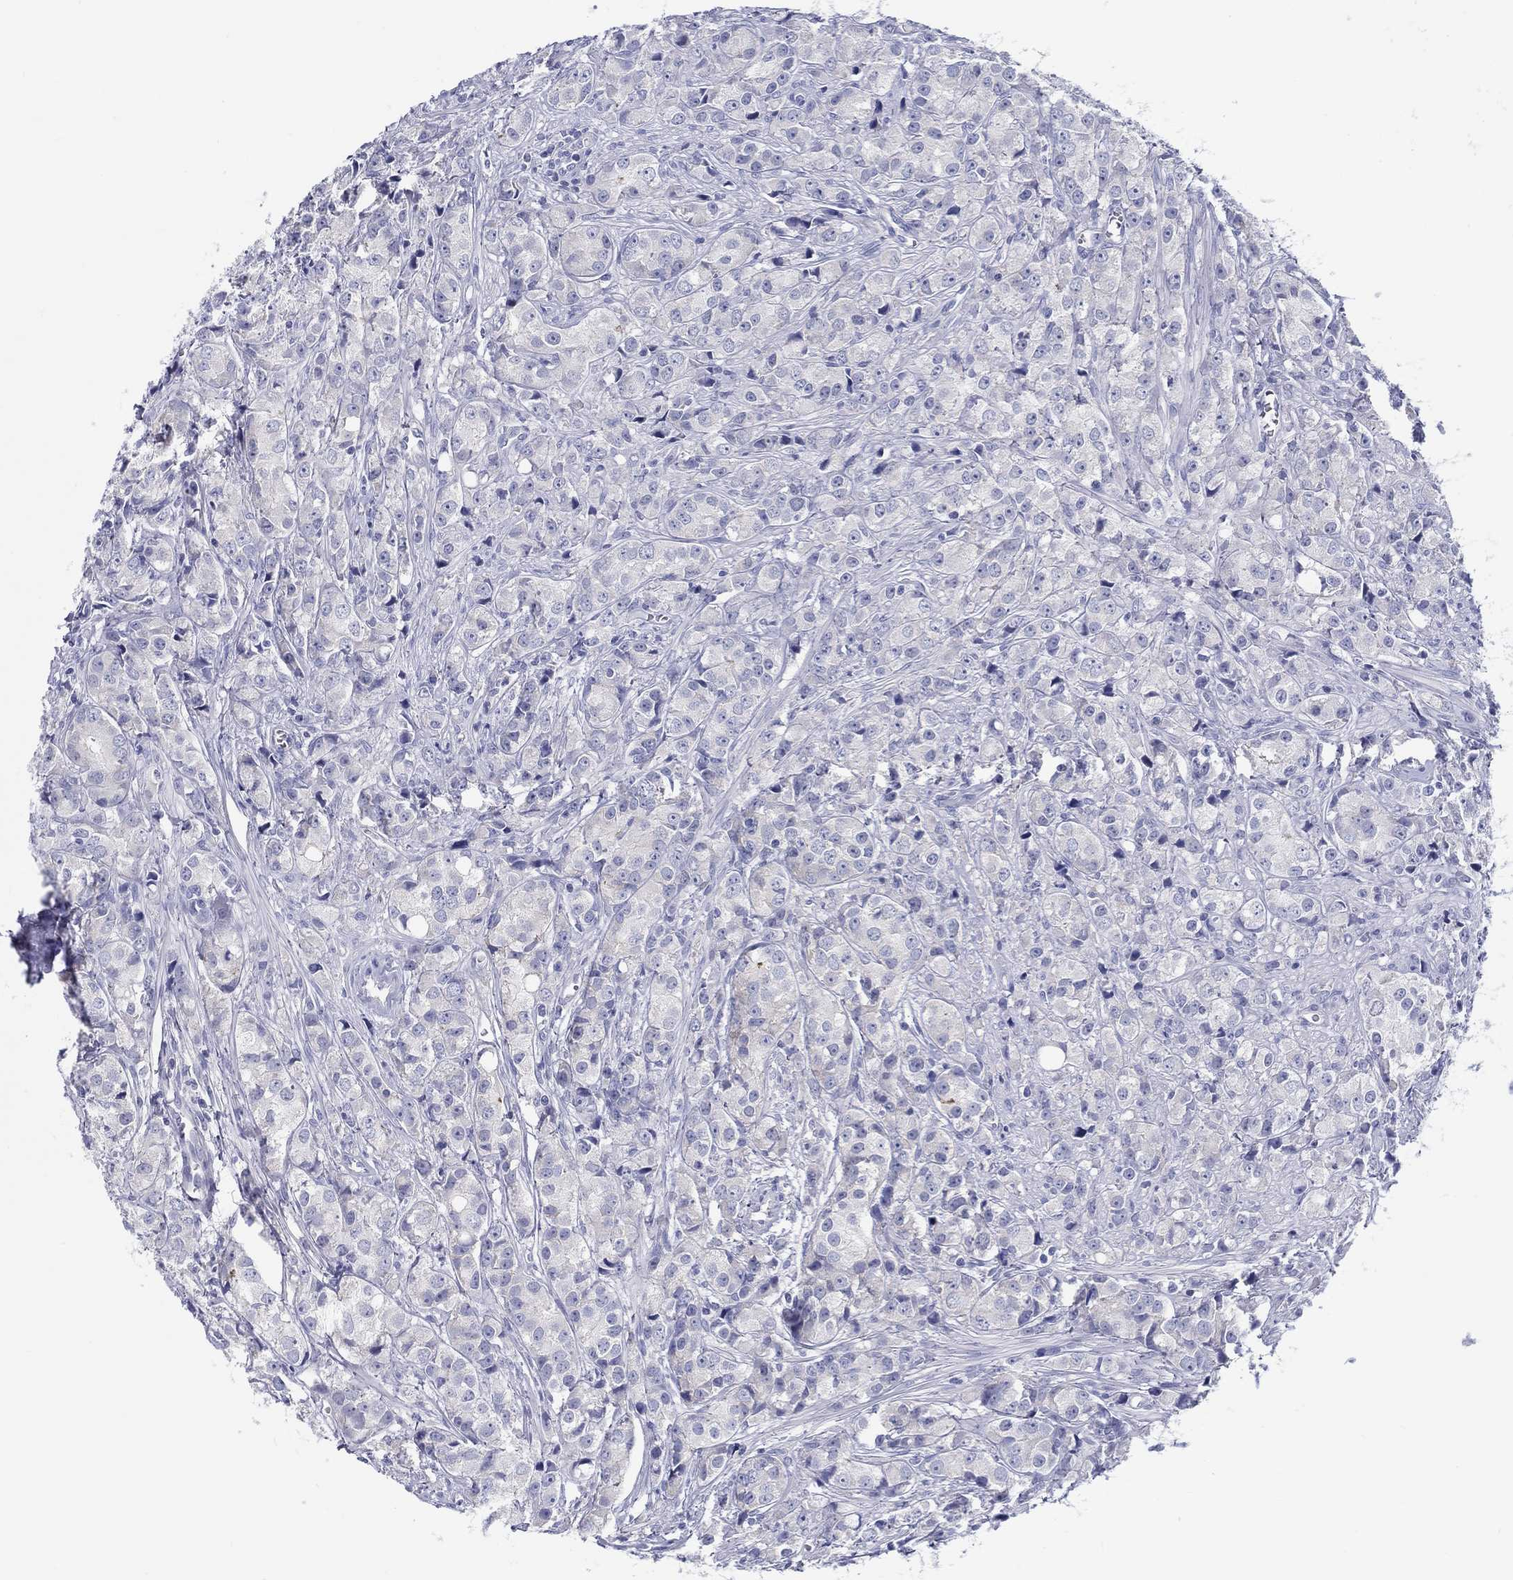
{"staining": {"intensity": "negative", "quantity": "none", "location": "none"}, "tissue": "prostate cancer", "cell_type": "Tumor cells", "image_type": "cancer", "snomed": [{"axis": "morphology", "description": "Adenocarcinoma, Medium grade"}, {"axis": "topography", "description": "Prostate"}], "caption": "An immunohistochemistry (IHC) histopathology image of prostate cancer (medium-grade adenocarcinoma) is shown. There is no staining in tumor cells of prostate cancer (medium-grade adenocarcinoma).", "gene": "HAPLN4", "patient": {"sex": "male", "age": 74}}